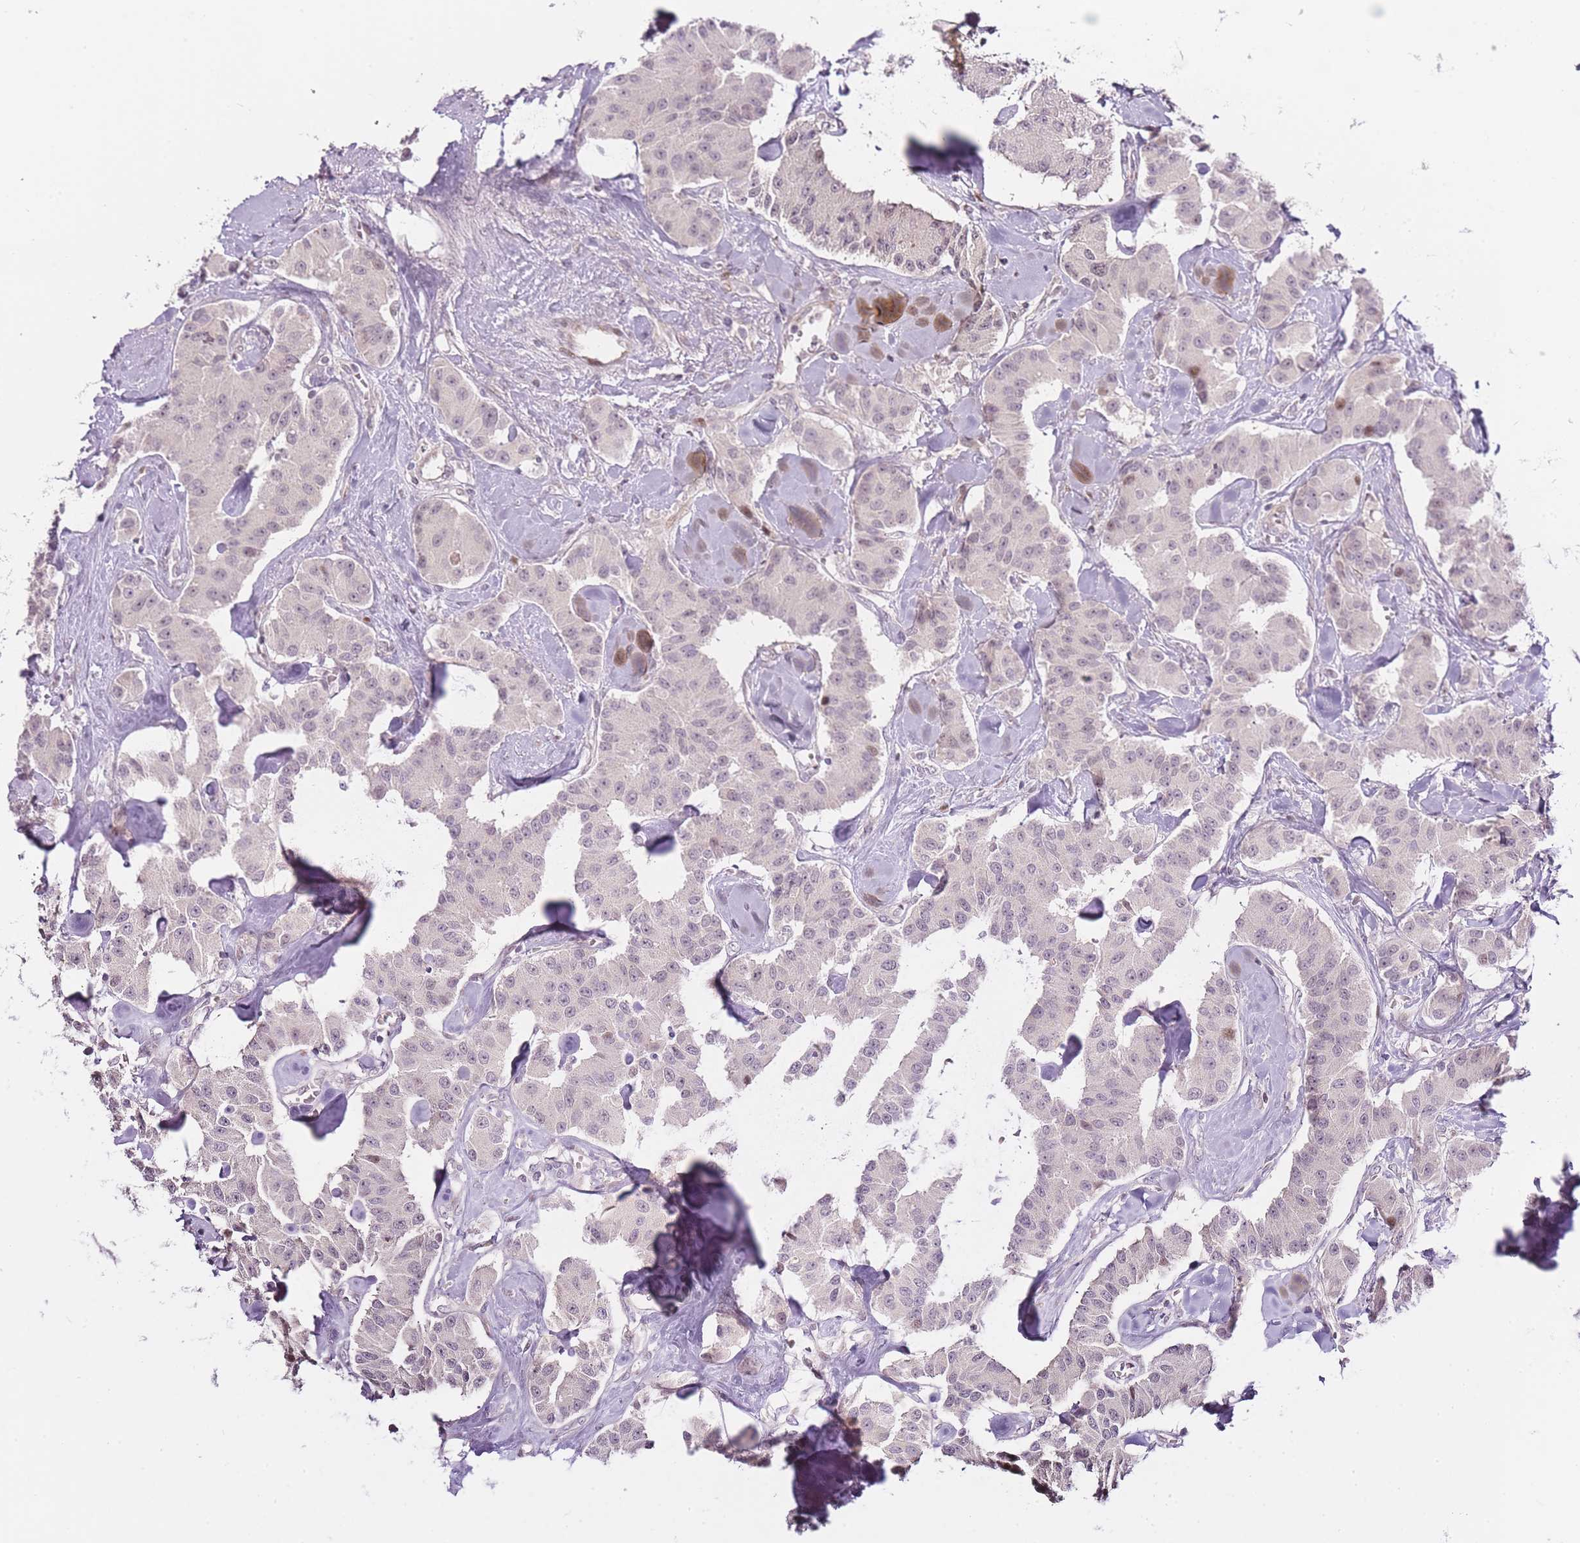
{"staining": {"intensity": "moderate", "quantity": "<25%", "location": "nuclear"}, "tissue": "carcinoid", "cell_type": "Tumor cells", "image_type": "cancer", "snomed": [{"axis": "morphology", "description": "Carcinoid, malignant, NOS"}, {"axis": "topography", "description": "Pancreas"}], "caption": "Brown immunohistochemical staining in human carcinoid exhibits moderate nuclear positivity in about <25% of tumor cells.", "gene": "OGG1", "patient": {"sex": "male", "age": 41}}